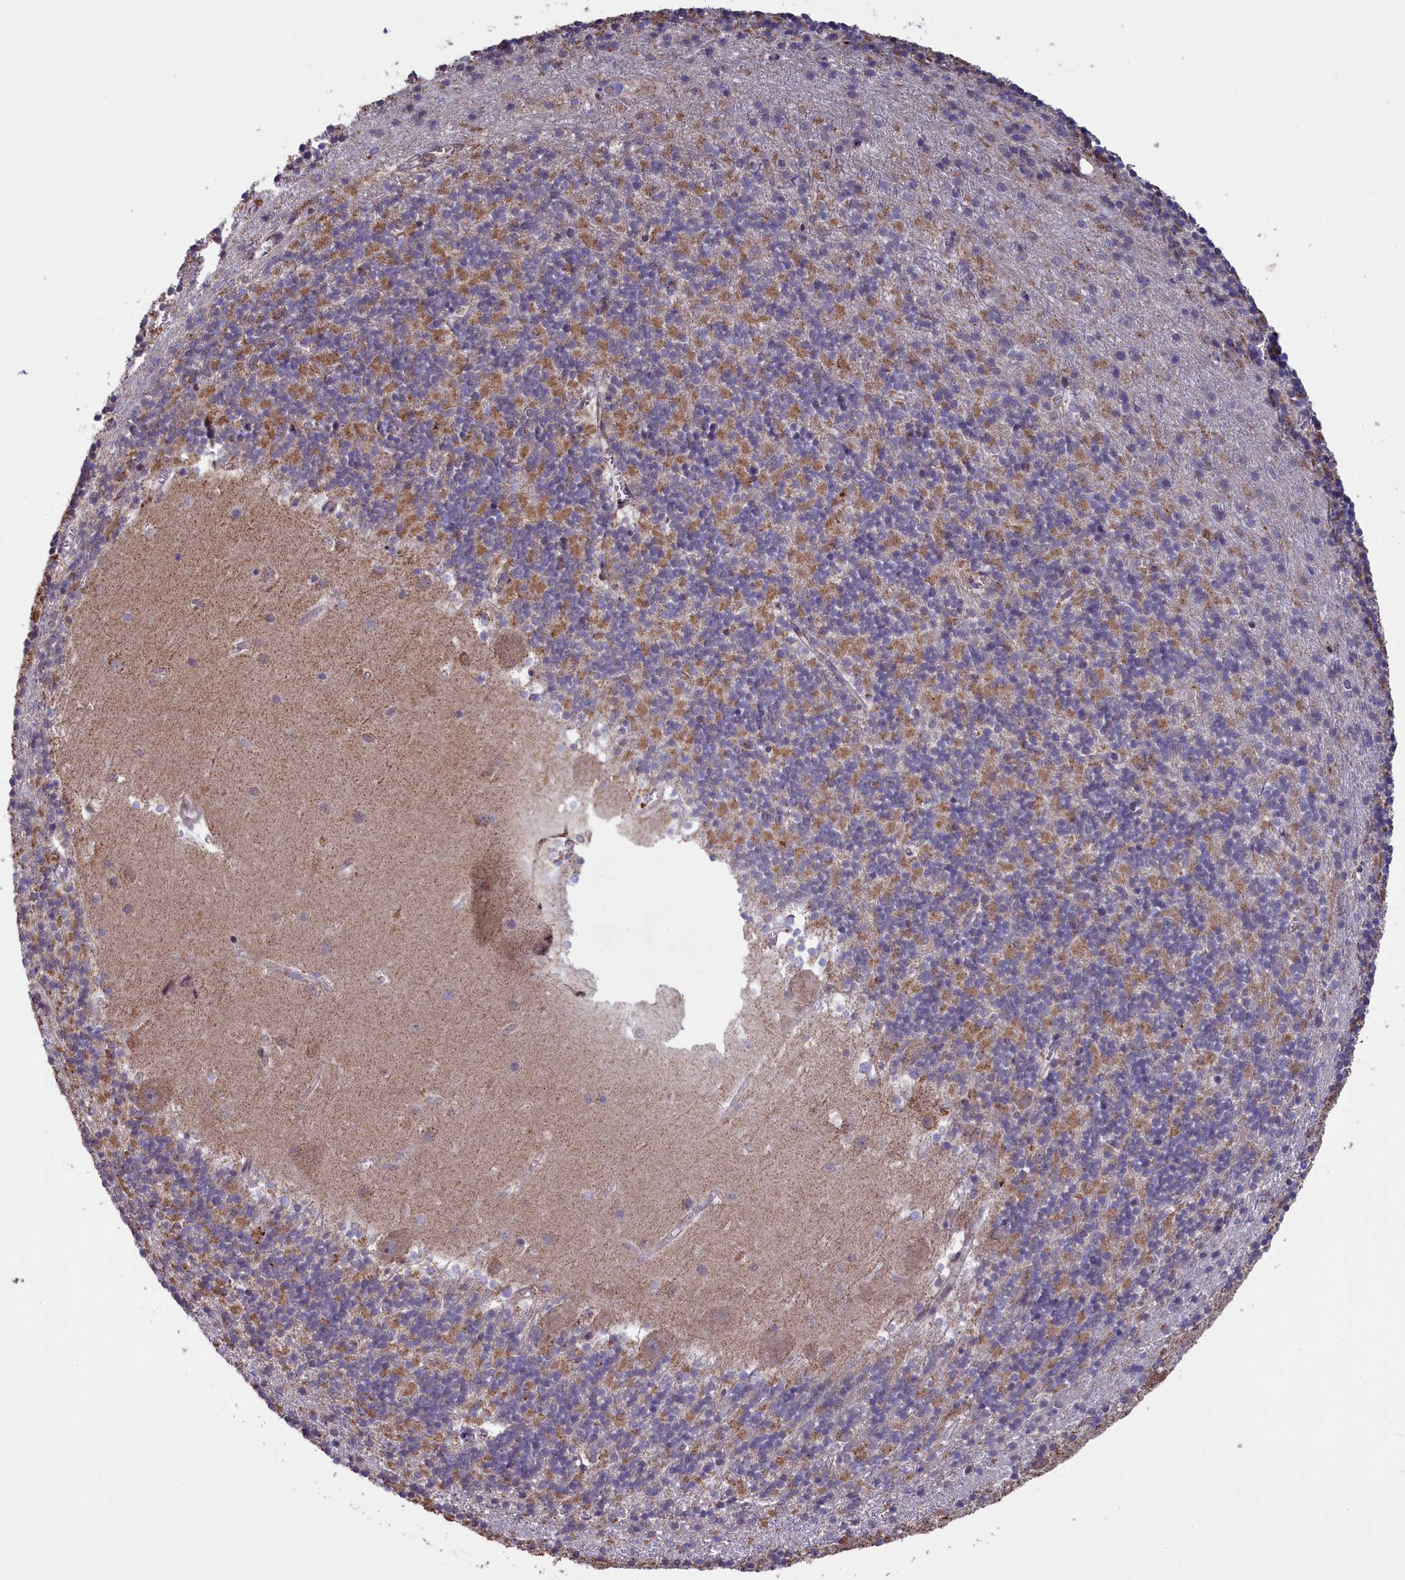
{"staining": {"intensity": "moderate", "quantity": ">75%", "location": "cytoplasmic/membranous"}, "tissue": "cerebellum", "cell_type": "Cells in granular layer", "image_type": "normal", "snomed": [{"axis": "morphology", "description": "Normal tissue, NOS"}, {"axis": "topography", "description": "Cerebellum"}], "caption": "Approximately >75% of cells in granular layer in benign cerebellum reveal moderate cytoplasmic/membranous protein positivity as visualized by brown immunohistochemical staining.", "gene": "ACAD8", "patient": {"sex": "male", "age": 54}}